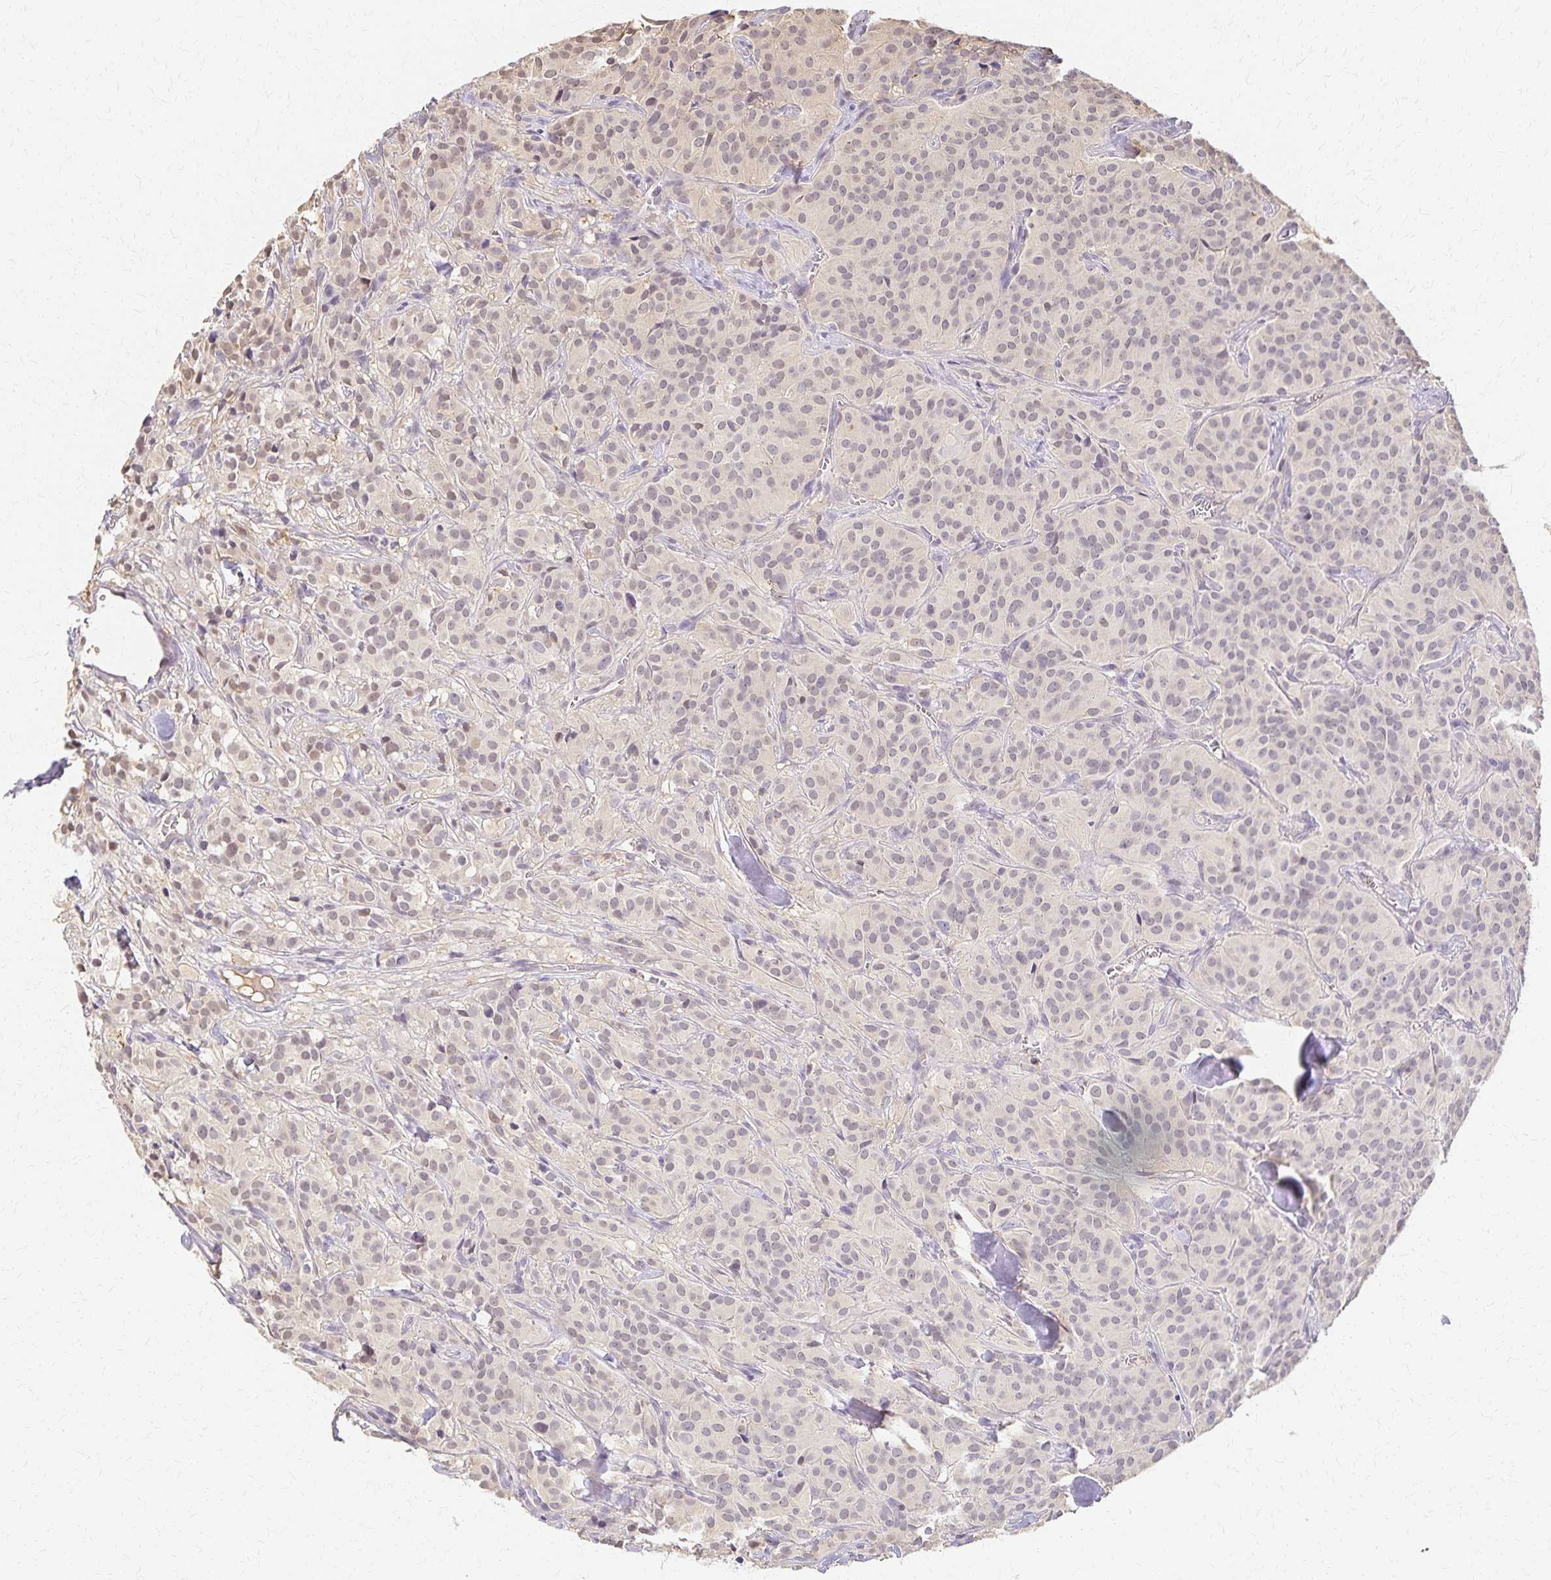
{"staining": {"intensity": "weak", "quantity": "25%-75%", "location": "nuclear"}, "tissue": "glioma", "cell_type": "Tumor cells", "image_type": "cancer", "snomed": [{"axis": "morphology", "description": "Glioma, malignant, Low grade"}, {"axis": "topography", "description": "Brain"}], "caption": "High-magnification brightfield microscopy of low-grade glioma (malignant) stained with DAB (brown) and counterstained with hematoxylin (blue). tumor cells exhibit weak nuclear expression is seen in about25%-75% of cells.", "gene": "AZGP1", "patient": {"sex": "male", "age": 42}}